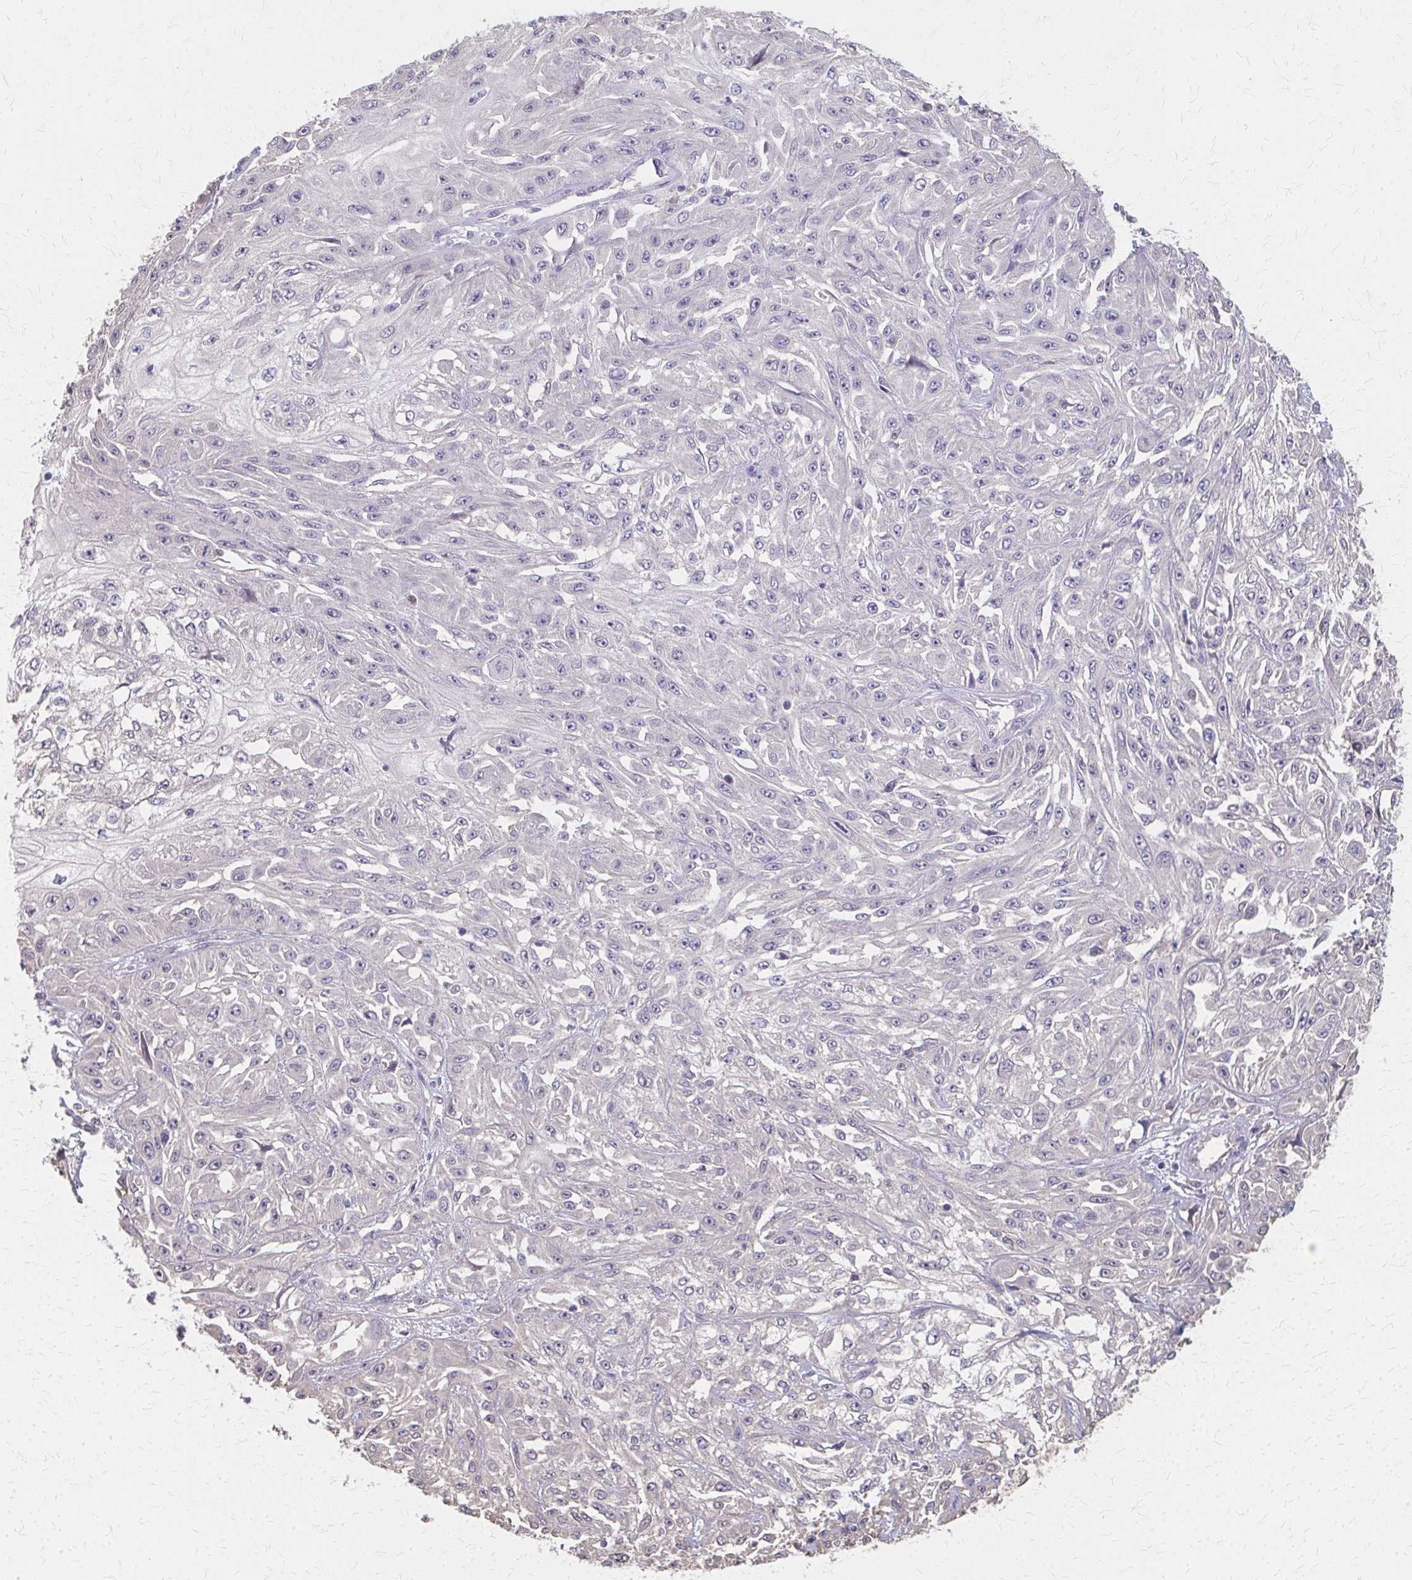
{"staining": {"intensity": "negative", "quantity": "none", "location": "none"}, "tissue": "skin cancer", "cell_type": "Tumor cells", "image_type": "cancer", "snomed": [{"axis": "morphology", "description": "Squamous cell carcinoma, NOS"}, {"axis": "morphology", "description": "Squamous cell carcinoma, metastatic, NOS"}, {"axis": "topography", "description": "Skin"}, {"axis": "topography", "description": "Lymph node"}], "caption": "DAB immunohistochemical staining of human metastatic squamous cell carcinoma (skin) displays no significant staining in tumor cells.", "gene": "RABGAP1L", "patient": {"sex": "male", "age": 75}}